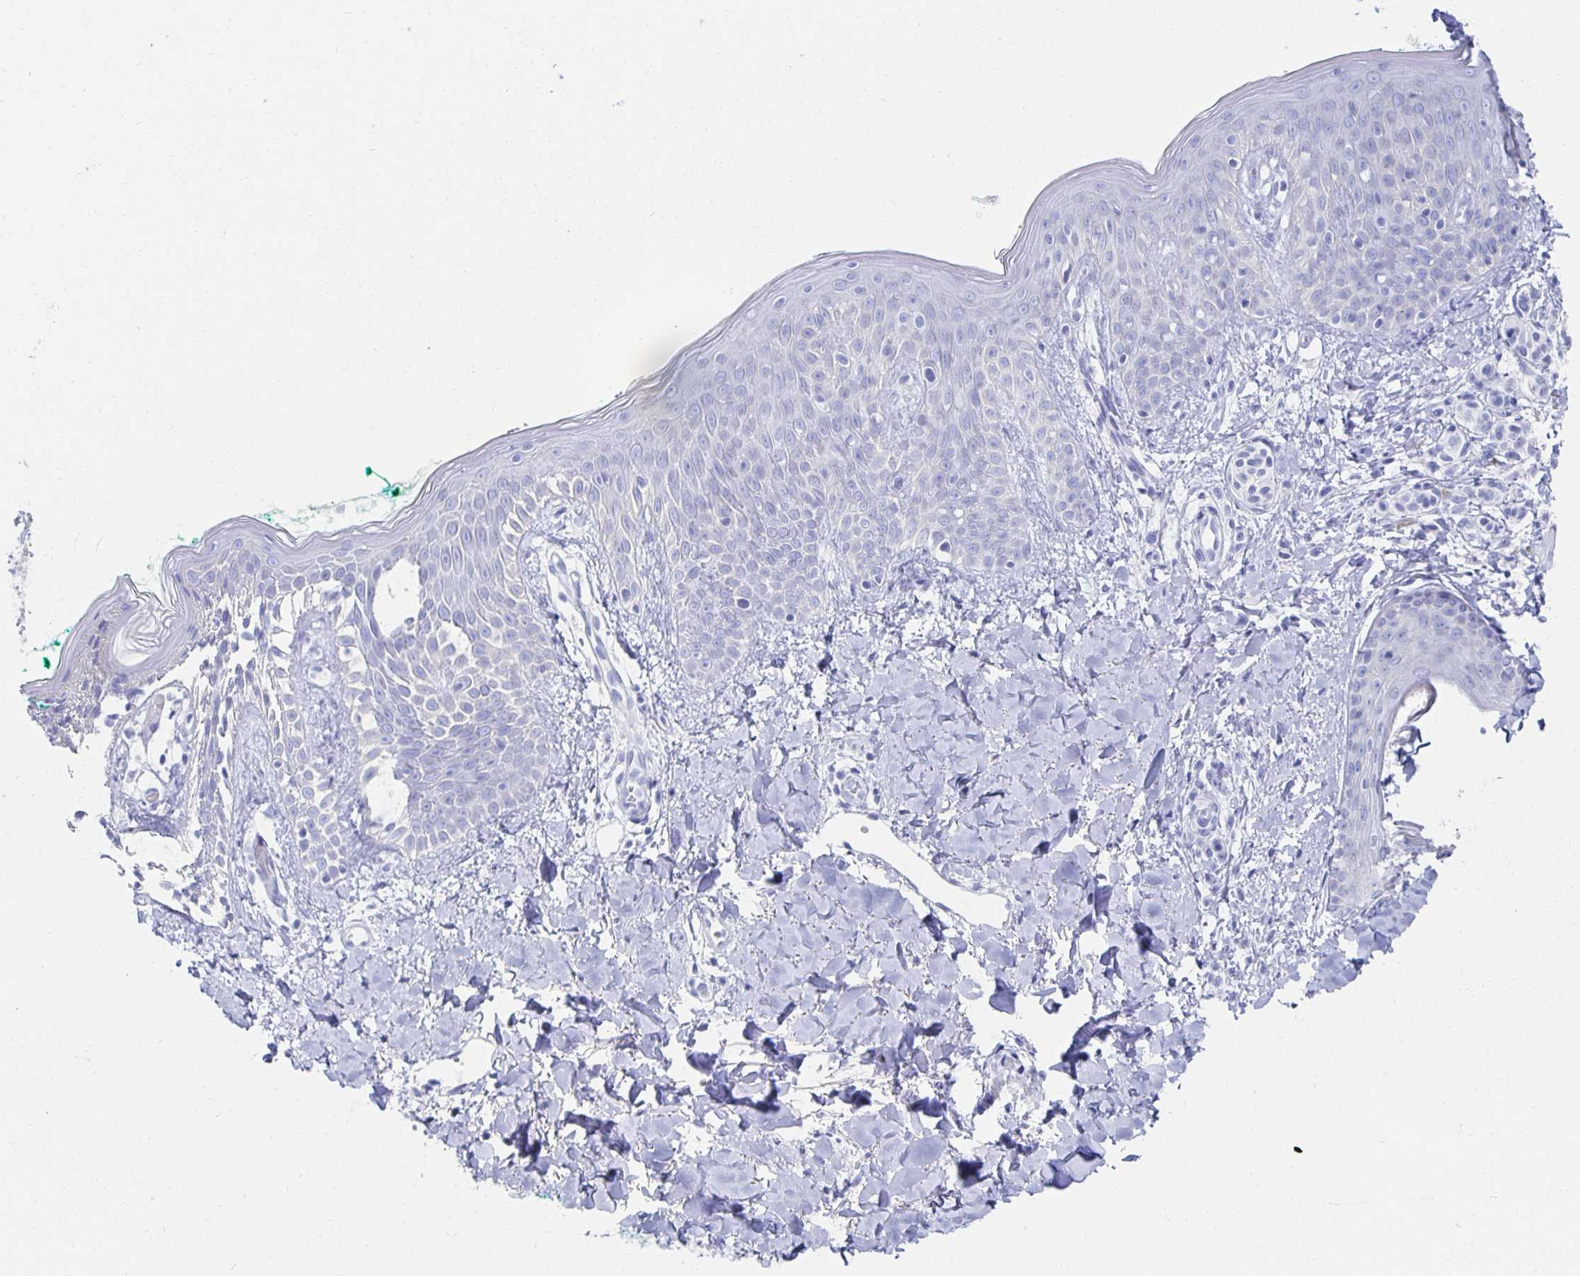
{"staining": {"intensity": "negative", "quantity": "none", "location": "none"}, "tissue": "skin", "cell_type": "Fibroblasts", "image_type": "normal", "snomed": [{"axis": "morphology", "description": "Normal tissue, NOS"}, {"axis": "topography", "description": "Skin"}], "caption": "IHC photomicrograph of benign skin: human skin stained with DAB demonstrates no significant protein positivity in fibroblasts.", "gene": "PRDM7", "patient": {"sex": "male", "age": 16}}